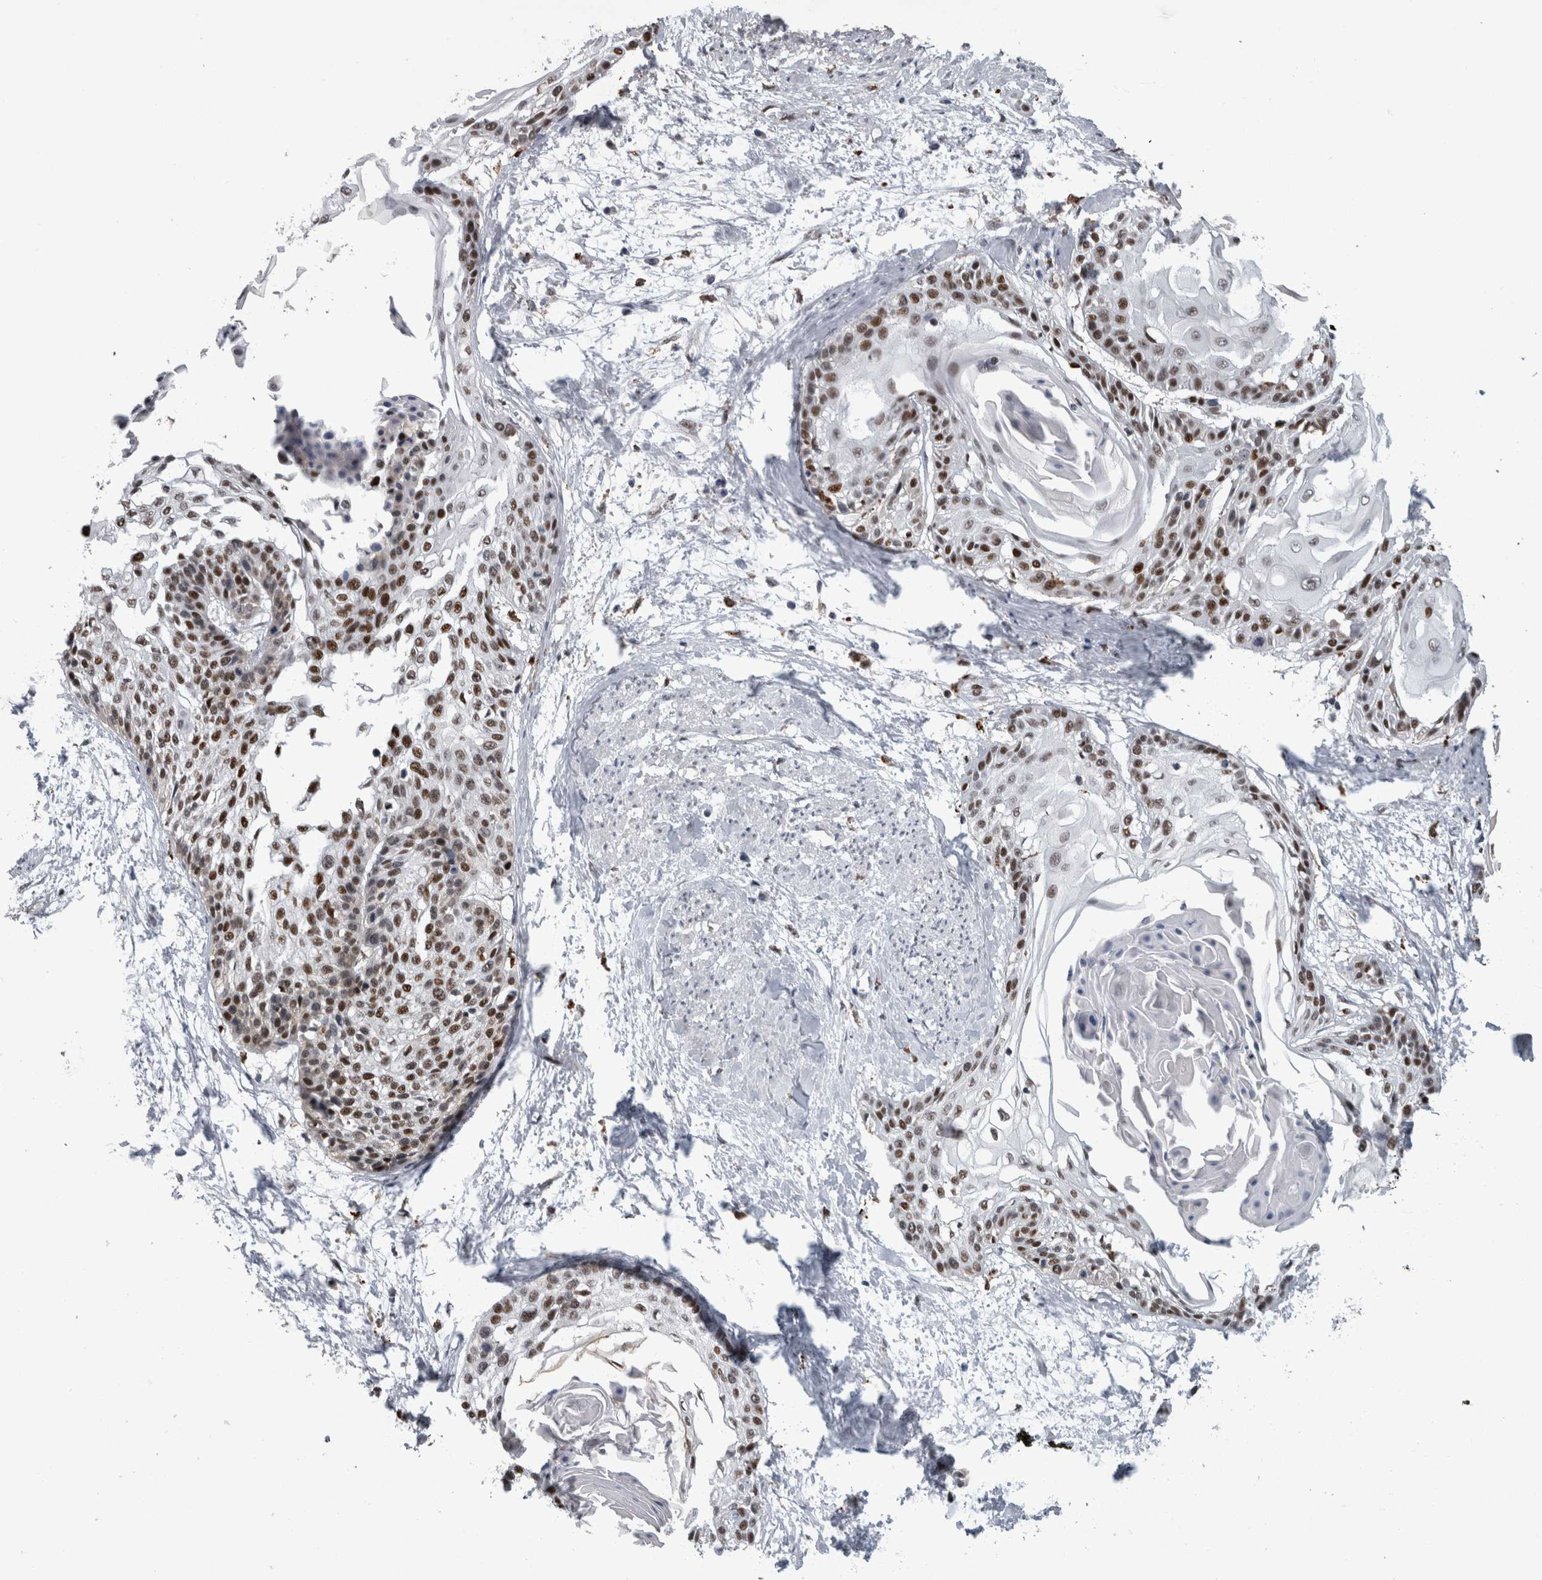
{"staining": {"intensity": "strong", "quantity": ">75%", "location": "nuclear"}, "tissue": "cervical cancer", "cell_type": "Tumor cells", "image_type": "cancer", "snomed": [{"axis": "morphology", "description": "Squamous cell carcinoma, NOS"}, {"axis": "topography", "description": "Cervix"}], "caption": "Approximately >75% of tumor cells in cervical cancer exhibit strong nuclear protein staining as visualized by brown immunohistochemical staining.", "gene": "POLD2", "patient": {"sex": "female", "age": 57}}